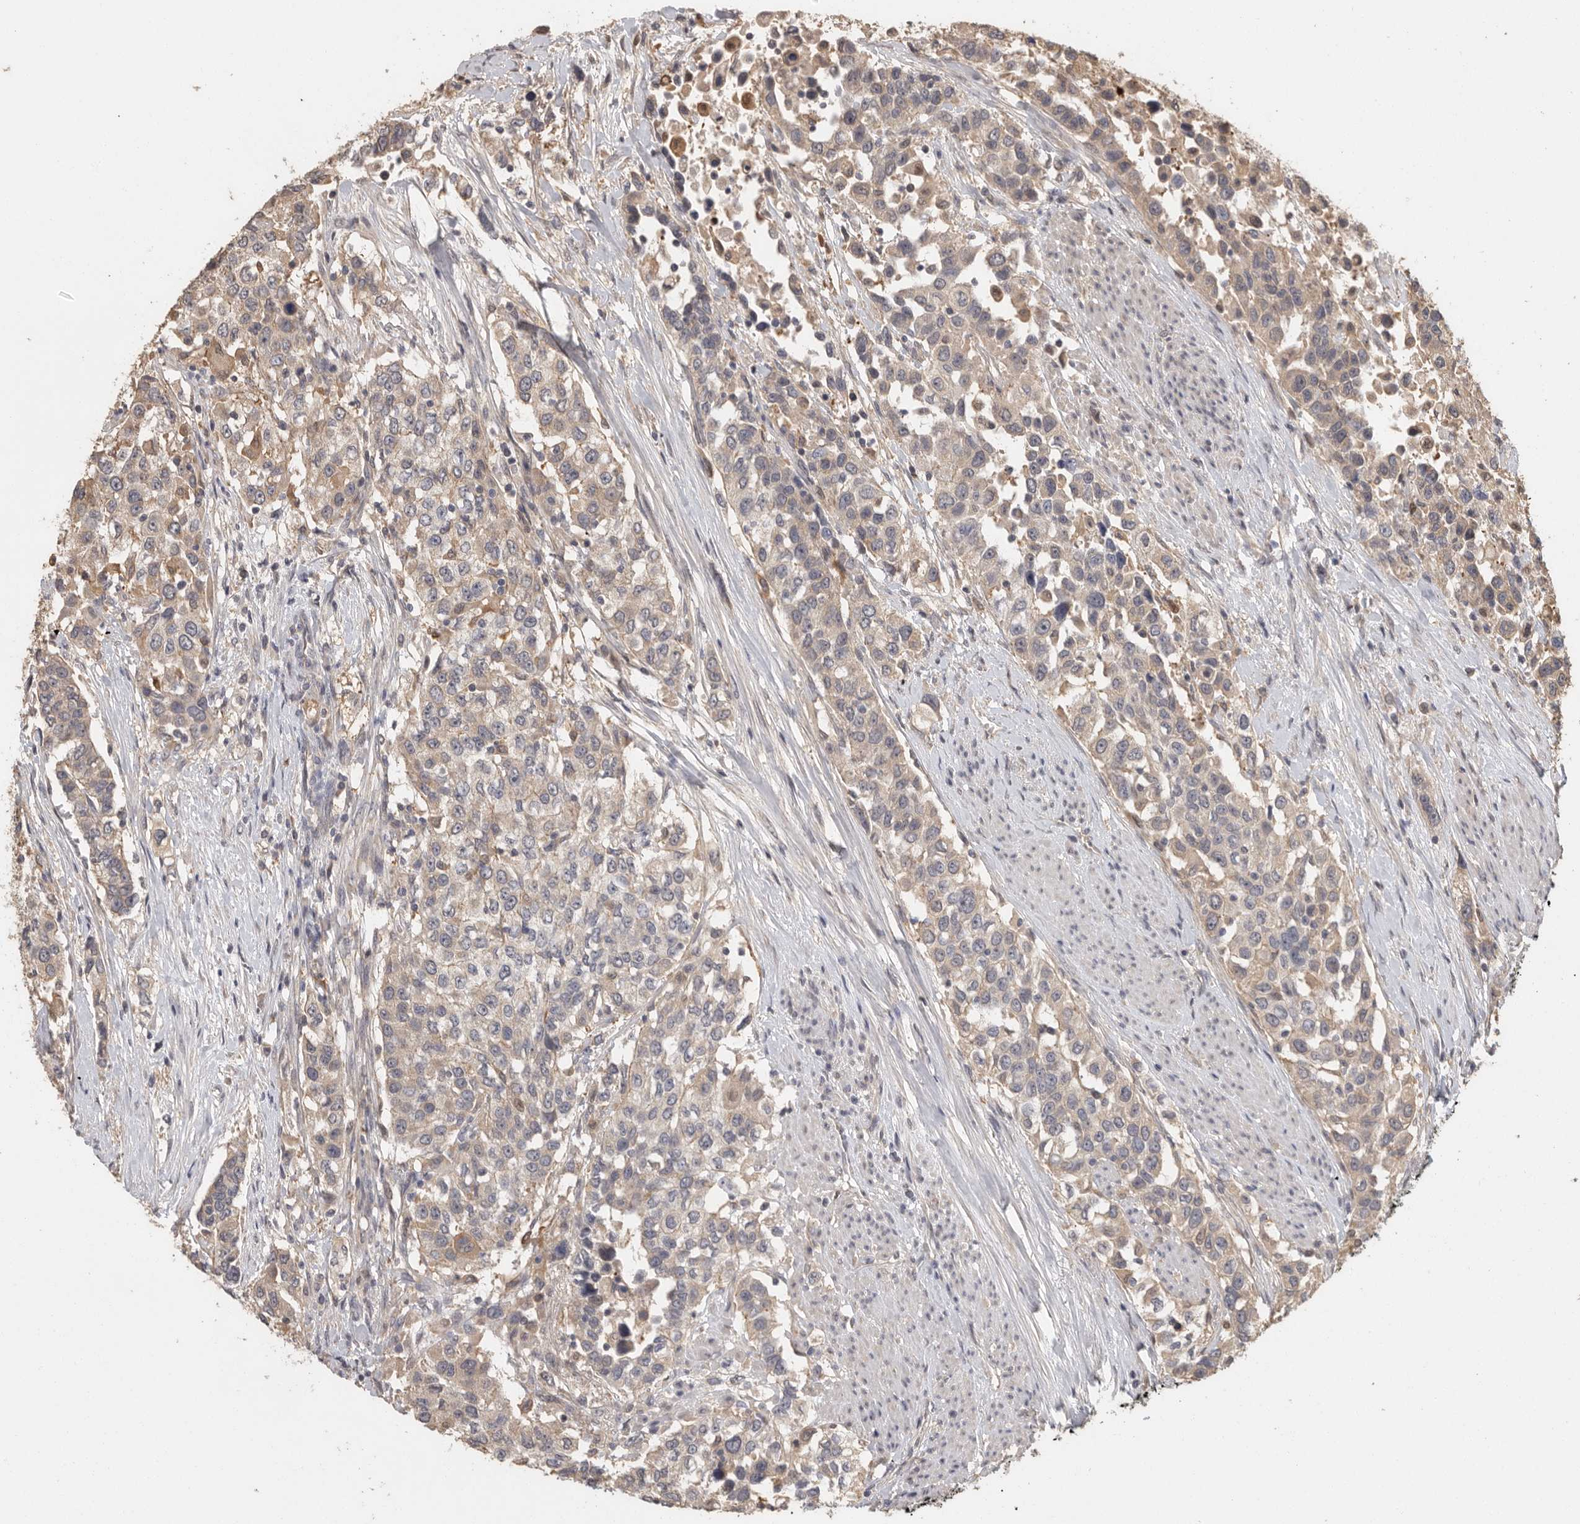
{"staining": {"intensity": "weak", "quantity": ">75%", "location": "cytoplasmic/membranous"}, "tissue": "urothelial cancer", "cell_type": "Tumor cells", "image_type": "cancer", "snomed": [{"axis": "morphology", "description": "Urothelial carcinoma, High grade"}, {"axis": "topography", "description": "Urinary bladder"}], "caption": "Protein analysis of urothelial cancer tissue shows weak cytoplasmic/membranous positivity in about >75% of tumor cells.", "gene": "BAIAP2", "patient": {"sex": "female", "age": 80}}